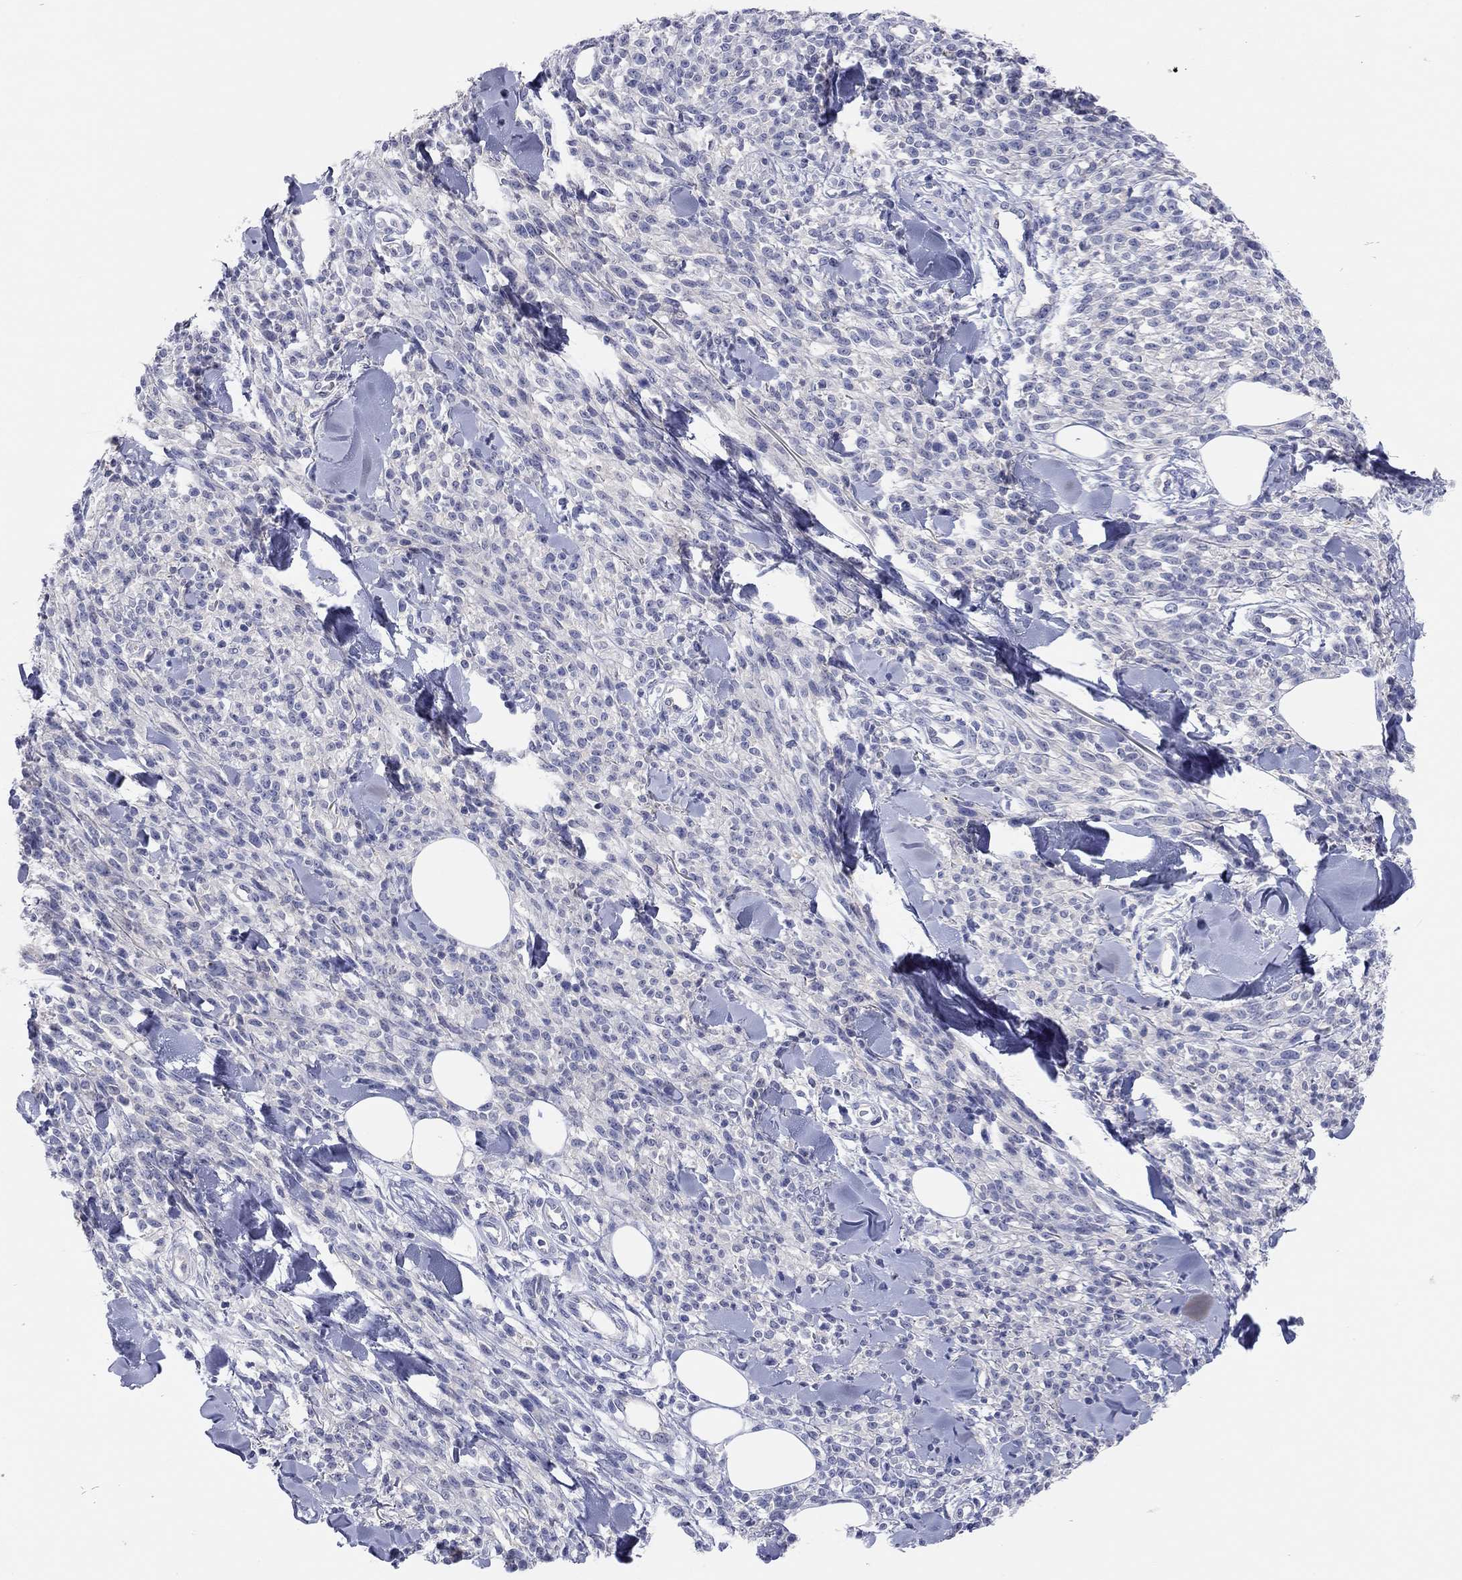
{"staining": {"intensity": "negative", "quantity": "none", "location": "none"}, "tissue": "melanoma", "cell_type": "Tumor cells", "image_type": "cancer", "snomed": [{"axis": "morphology", "description": "Malignant melanoma, NOS"}, {"axis": "topography", "description": "Skin"}, {"axis": "topography", "description": "Skin of trunk"}], "caption": "The photomicrograph exhibits no staining of tumor cells in malignant melanoma.", "gene": "TMEM221", "patient": {"sex": "male", "age": 74}}